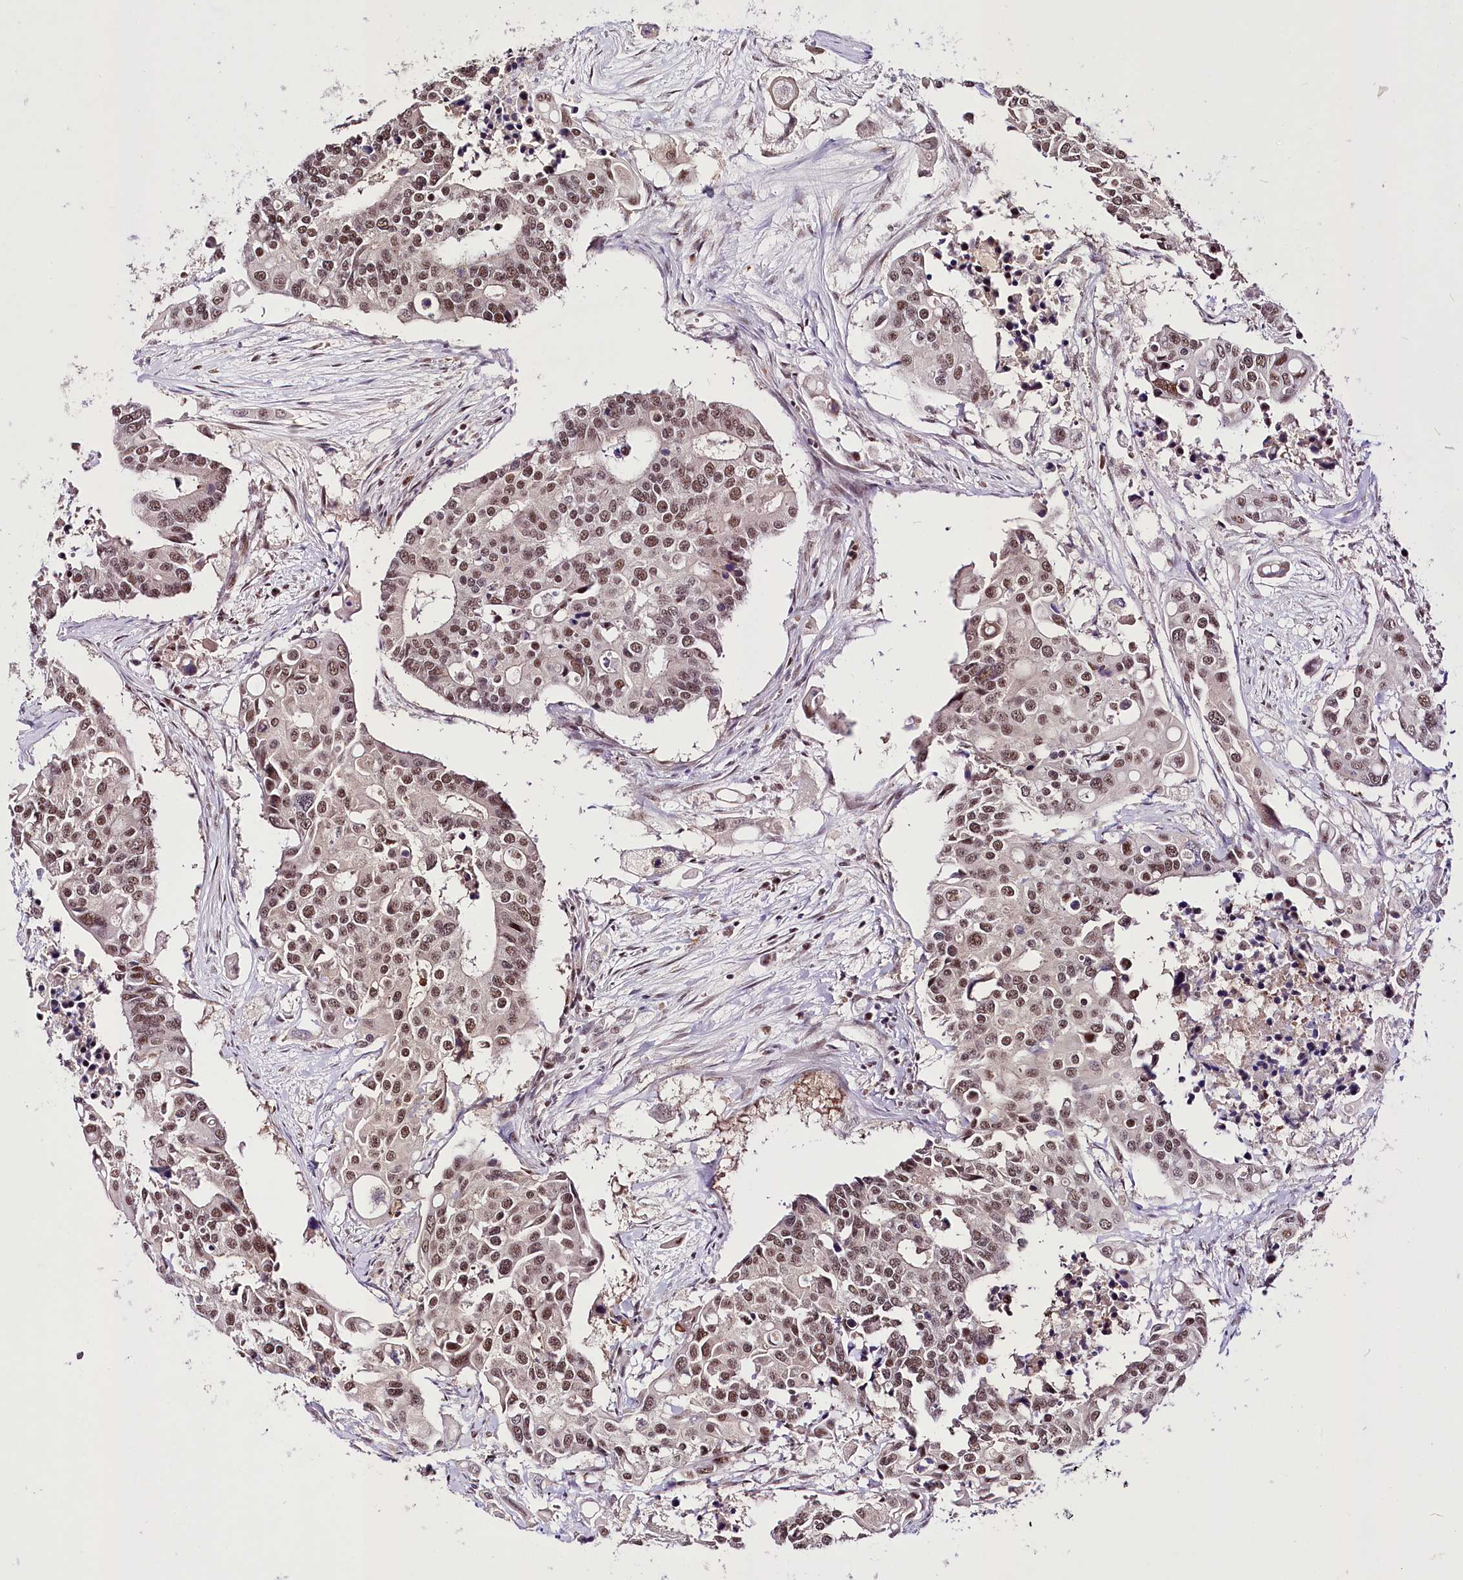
{"staining": {"intensity": "moderate", "quantity": ">75%", "location": "nuclear"}, "tissue": "colorectal cancer", "cell_type": "Tumor cells", "image_type": "cancer", "snomed": [{"axis": "morphology", "description": "Adenocarcinoma, NOS"}, {"axis": "topography", "description": "Colon"}], "caption": "Tumor cells display moderate nuclear positivity in approximately >75% of cells in colorectal cancer (adenocarcinoma).", "gene": "POLA2", "patient": {"sex": "male", "age": 77}}